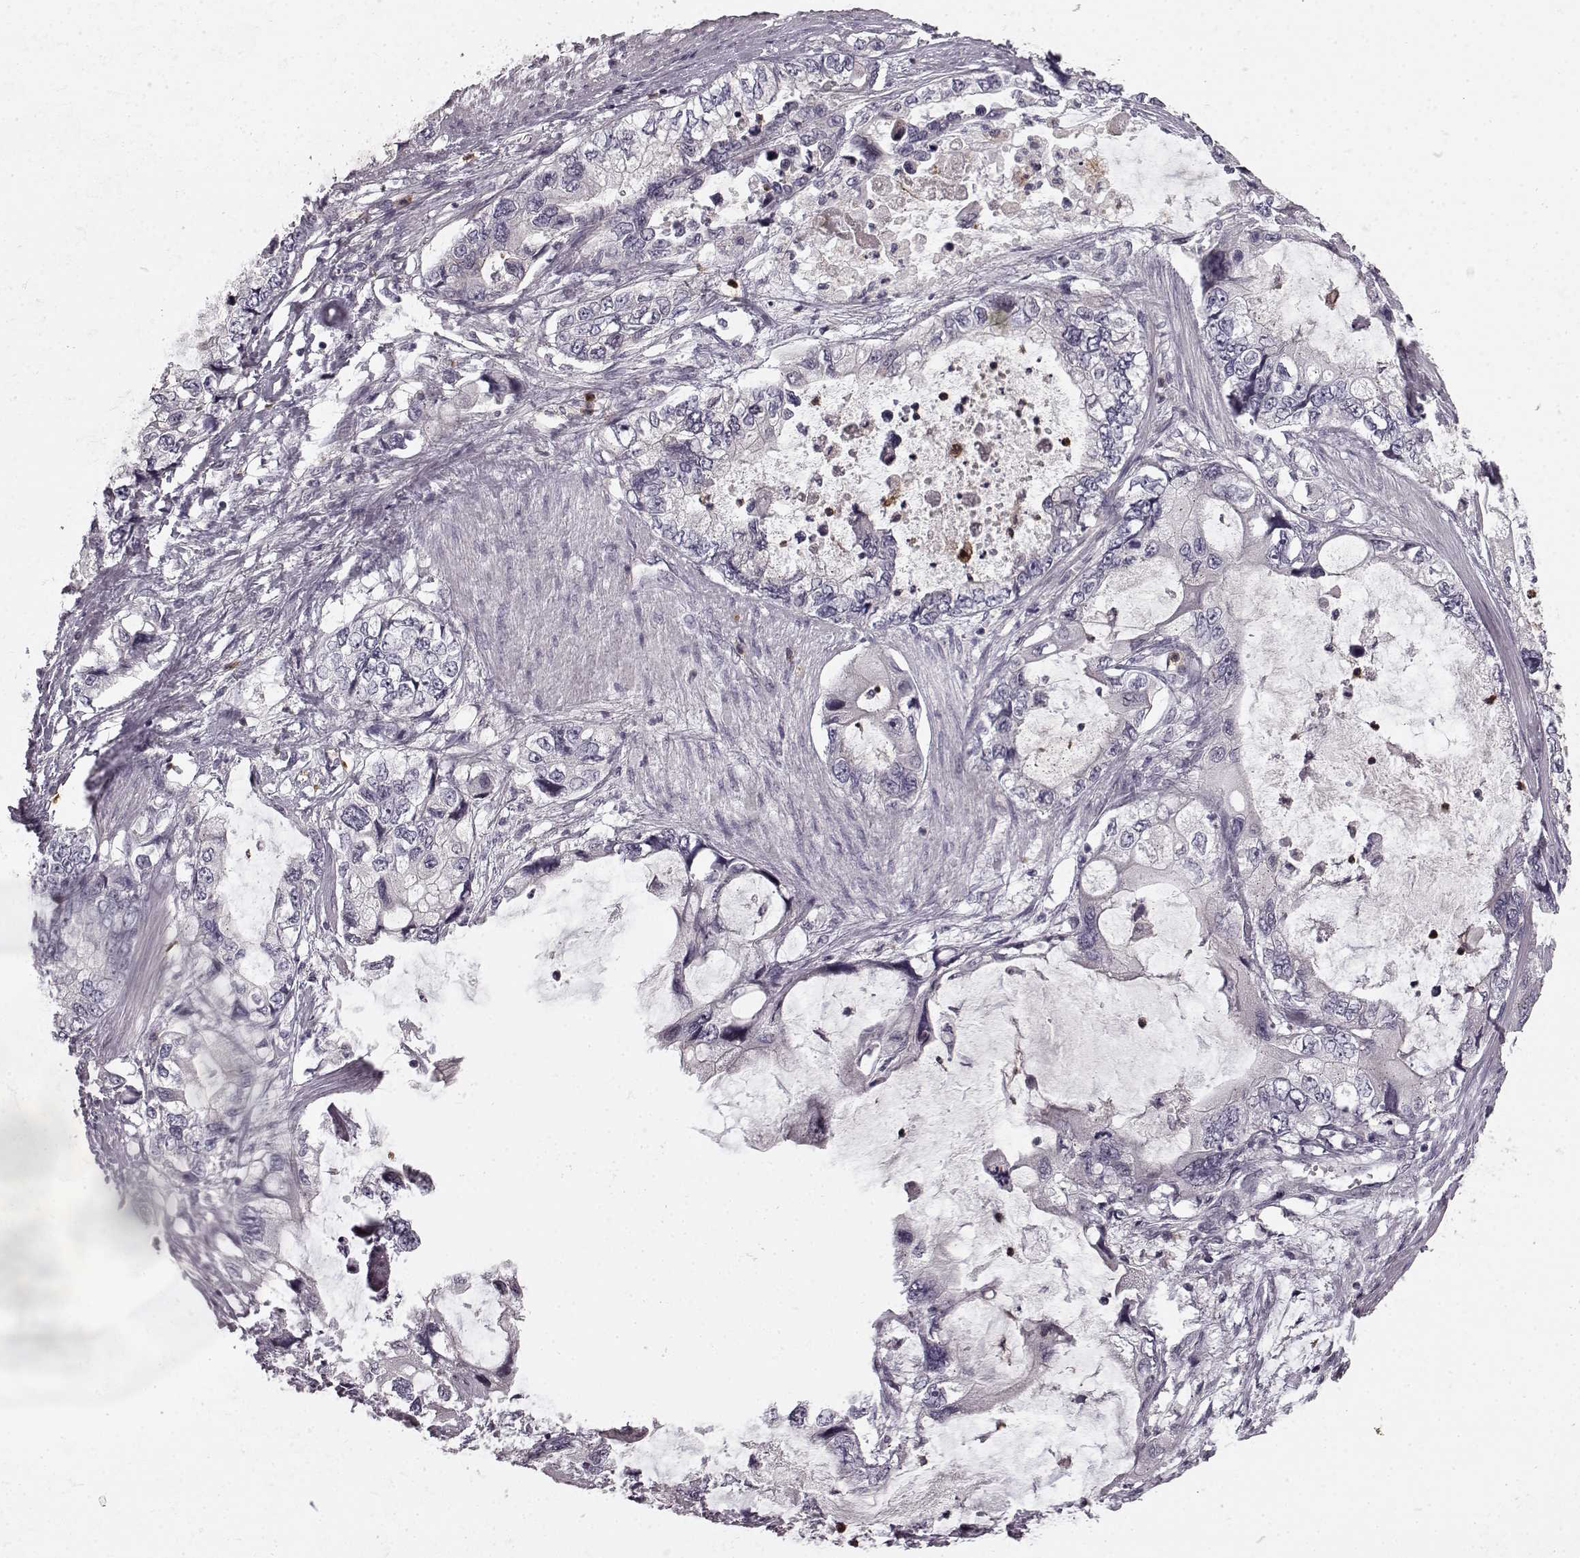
{"staining": {"intensity": "negative", "quantity": "none", "location": "none"}, "tissue": "stomach cancer", "cell_type": "Tumor cells", "image_type": "cancer", "snomed": [{"axis": "morphology", "description": "Adenocarcinoma, NOS"}, {"axis": "topography", "description": "Pancreas"}, {"axis": "topography", "description": "Stomach, upper"}, {"axis": "topography", "description": "Stomach"}], "caption": "This is an immunohistochemistry (IHC) micrograph of human stomach cancer. There is no staining in tumor cells.", "gene": "CHIT1", "patient": {"sex": "male", "age": 77}}